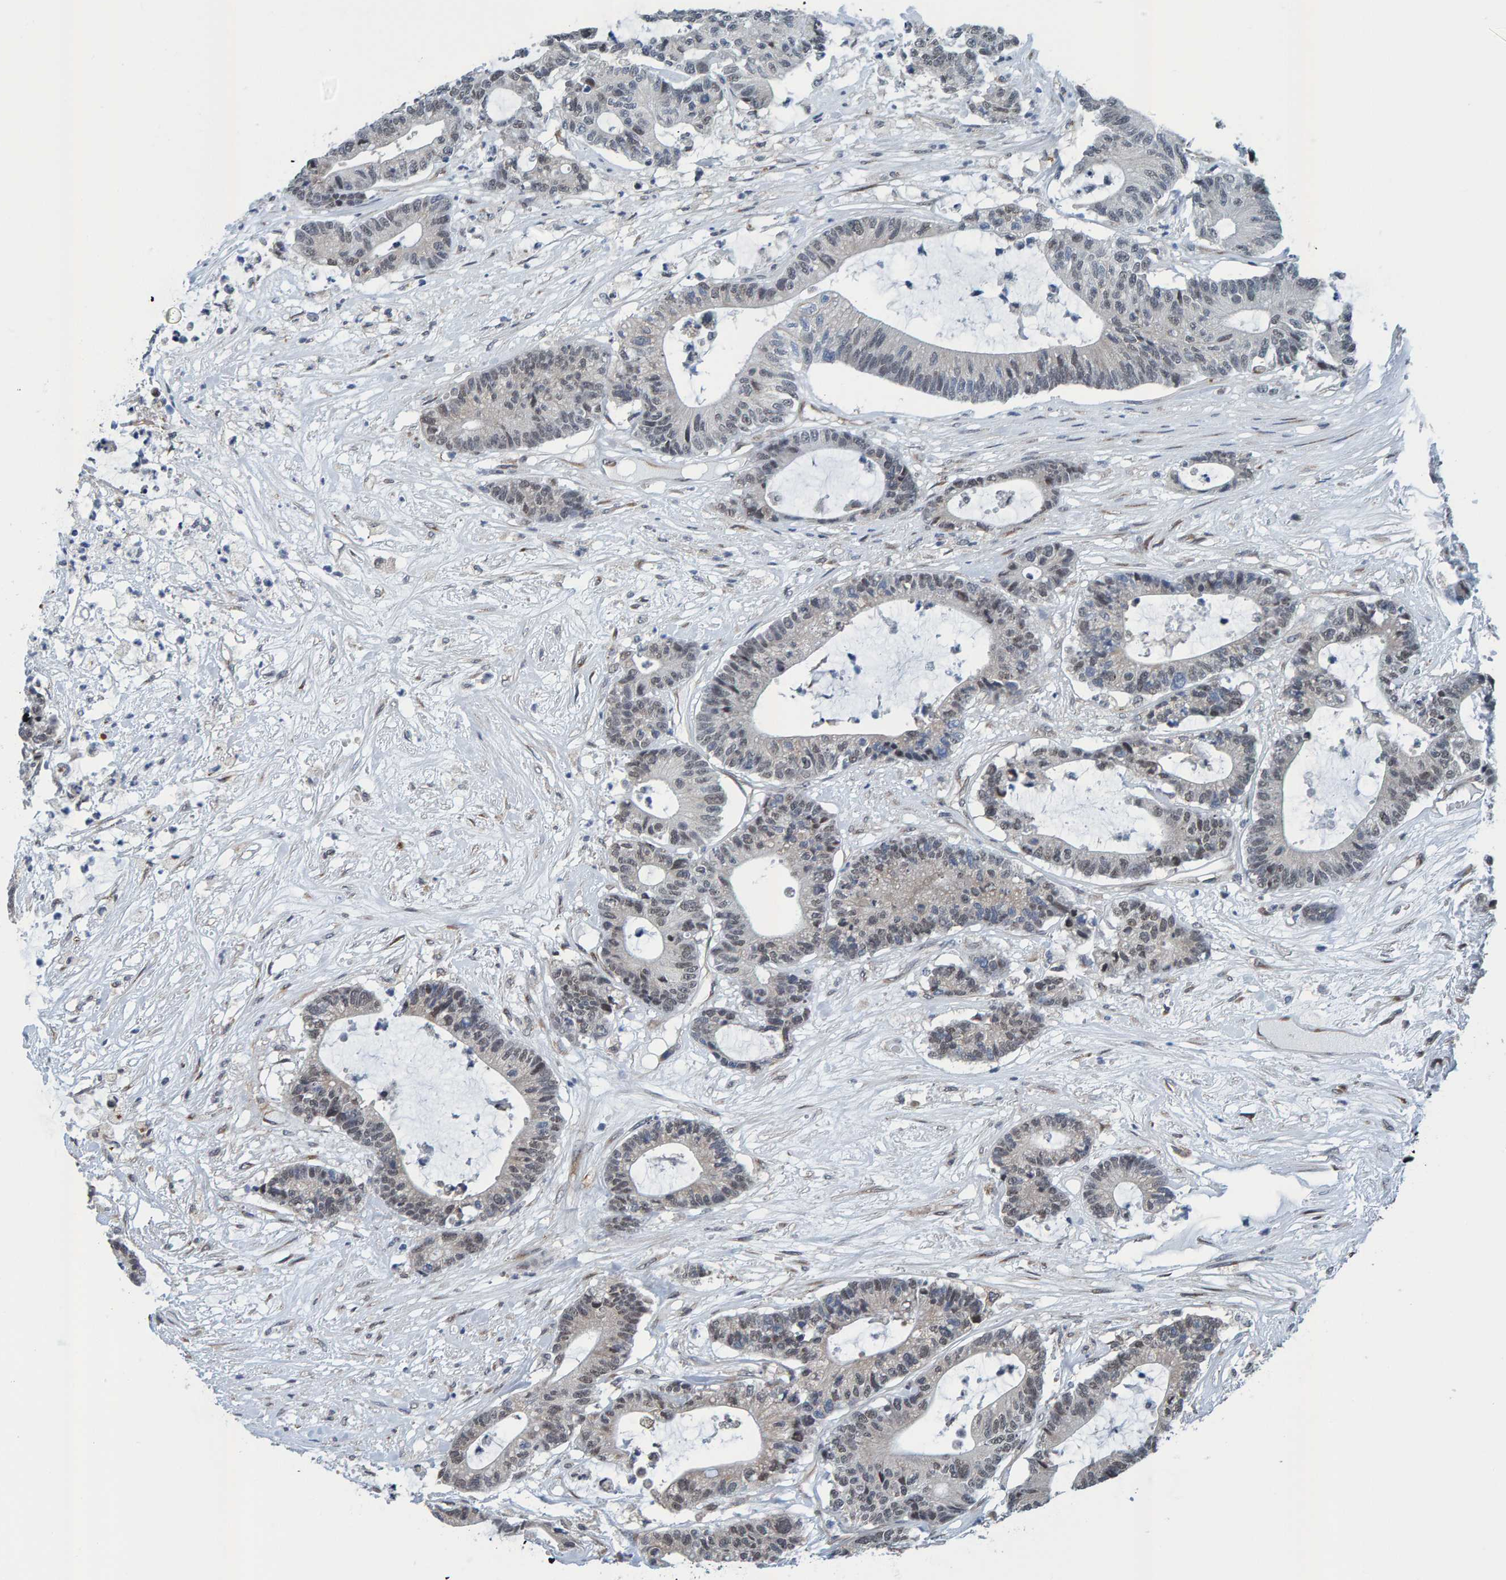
{"staining": {"intensity": "weak", "quantity": "<25%", "location": "nuclear"}, "tissue": "colorectal cancer", "cell_type": "Tumor cells", "image_type": "cancer", "snomed": [{"axis": "morphology", "description": "Adenocarcinoma, NOS"}, {"axis": "topography", "description": "Colon"}], "caption": "High power microscopy micrograph of an immunohistochemistry micrograph of colorectal adenocarcinoma, revealing no significant expression in tumor cells.", "gene": "SCRN2", "patient": {"sex": "female", "age": 84}}